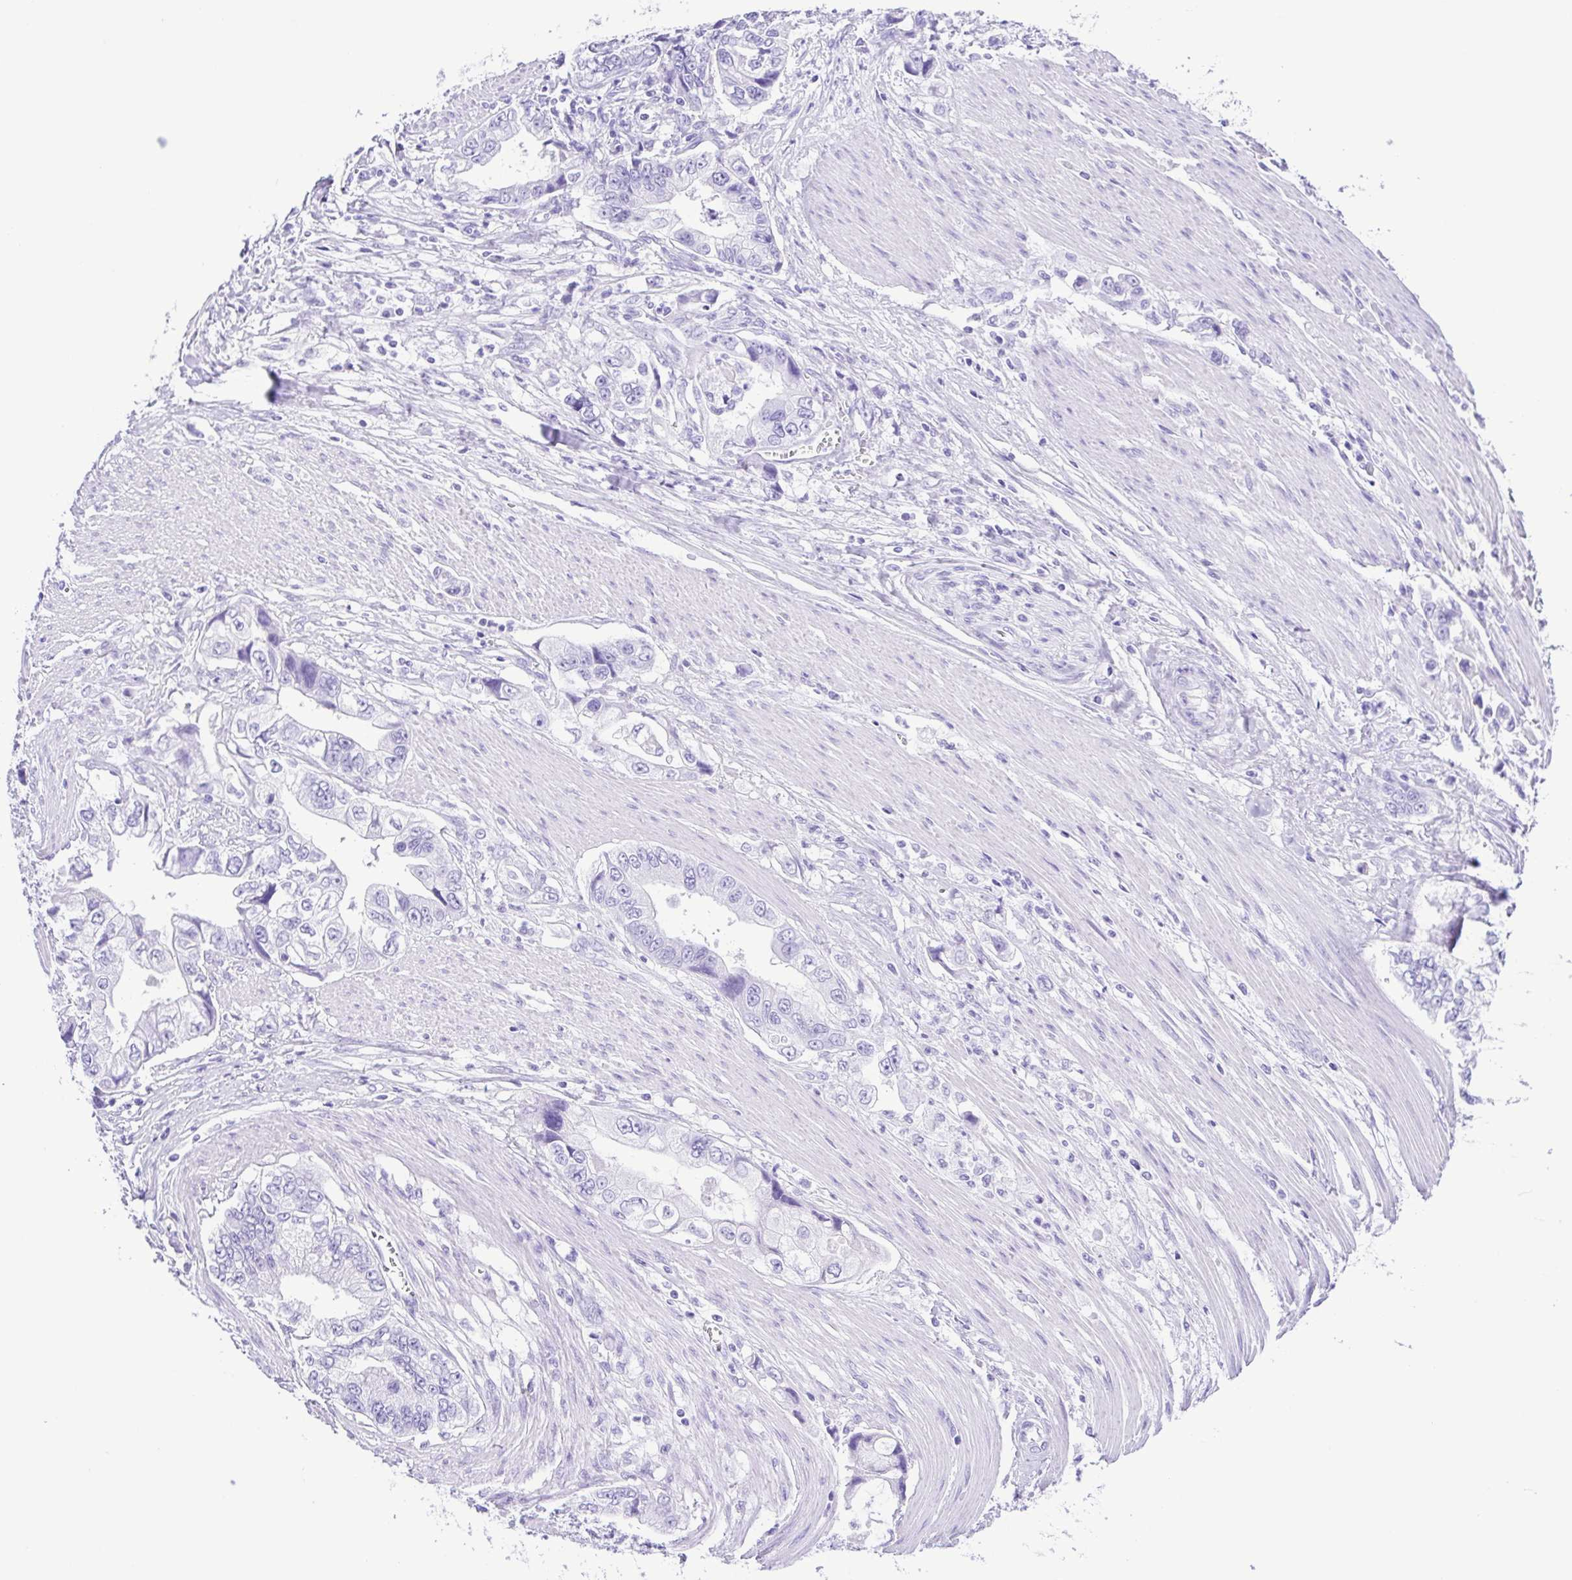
{"staining": {"intensity": "negative", "quantity": "none", "location": "none"}, "tissue": "stomach cancer", "cell_type": "Tumor cells", "image_type": "cancer", "snomed": [{"axis": "morphology", "description": "Adenocarcinoma, NOS"}, {"axis": "topography", "description": "Pancreas"}, {"axis": "topography", "description": "Stomach, upper"}], "caption": "The micrograph demonstrates no staining of tumor cells in stomach cancer (adenocarcinoma). Nuclei are stained in blue.", "gene": "ERP27", "patient": {"sex": "male", "age": 77}}